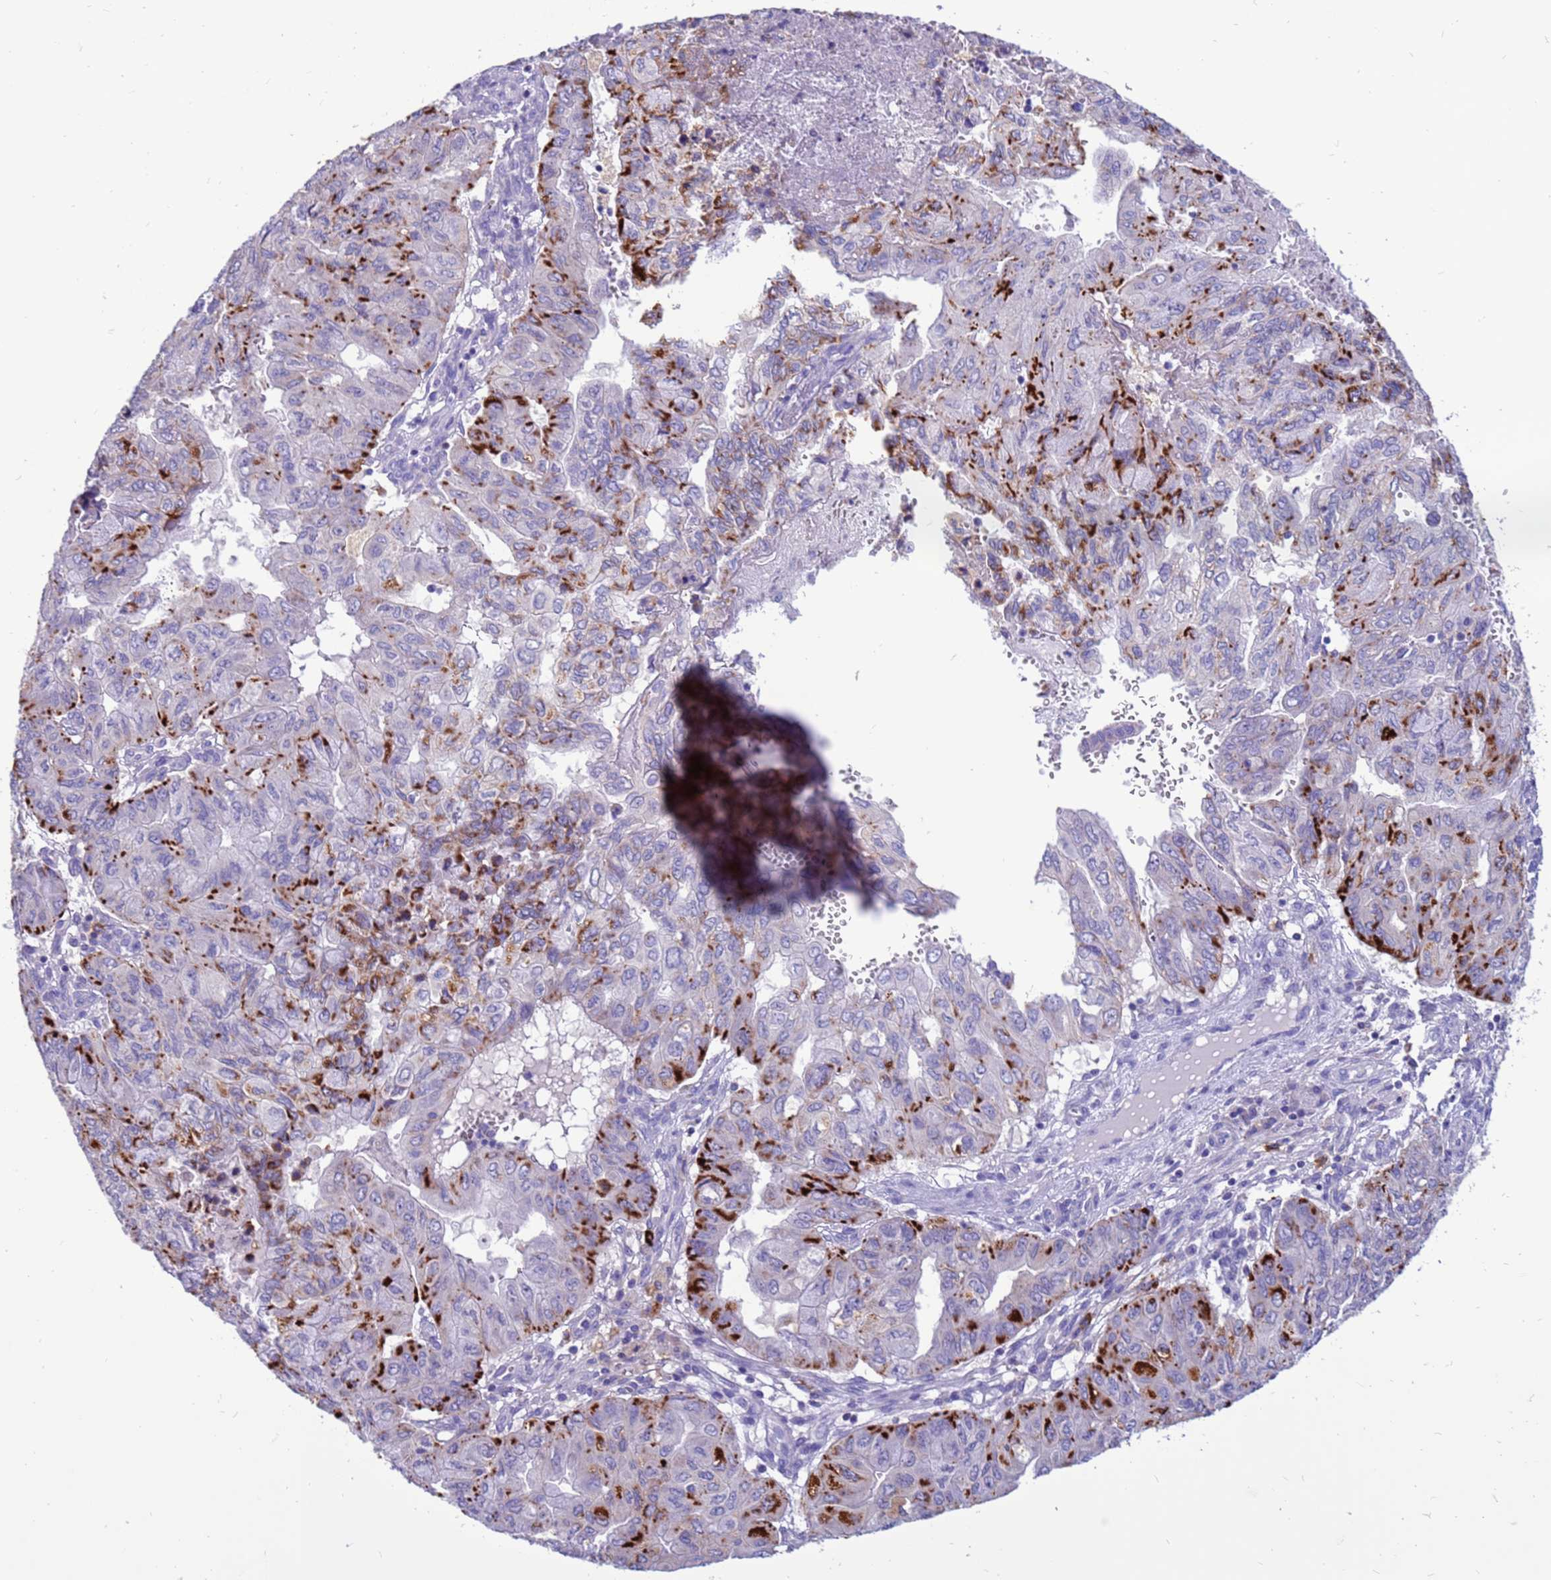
{"staining": {"intensity": "strong", "quantity": "25%-75%", "location": "cytoplasmic/membranous"}, "tissue": "pancreatic cancer", "cell_type": "Tumor cells", "image_type": "cancer", "snomed": [{"axis": "morphology", "description": "Adenocarcinoma, NOS"}, {"axis": "topography", "description": "Pancreas"}], "caption": "IHC staining of pancreatic cancer (adenocarcinoma), which exhibits high levels of strong cytoplasmic/membranous staining in approximately 25%-75% of tumor cells indicating strong cytoplasmic/membranous protein positivity. The staining was performed using DAB (3,3'-diaminobenzidine) (brown) for protein detection and nuclei were counterstained in hematoxylin (blue).", "gene": "PDE10A", "patient": {"sex": "male", "age": 51}}